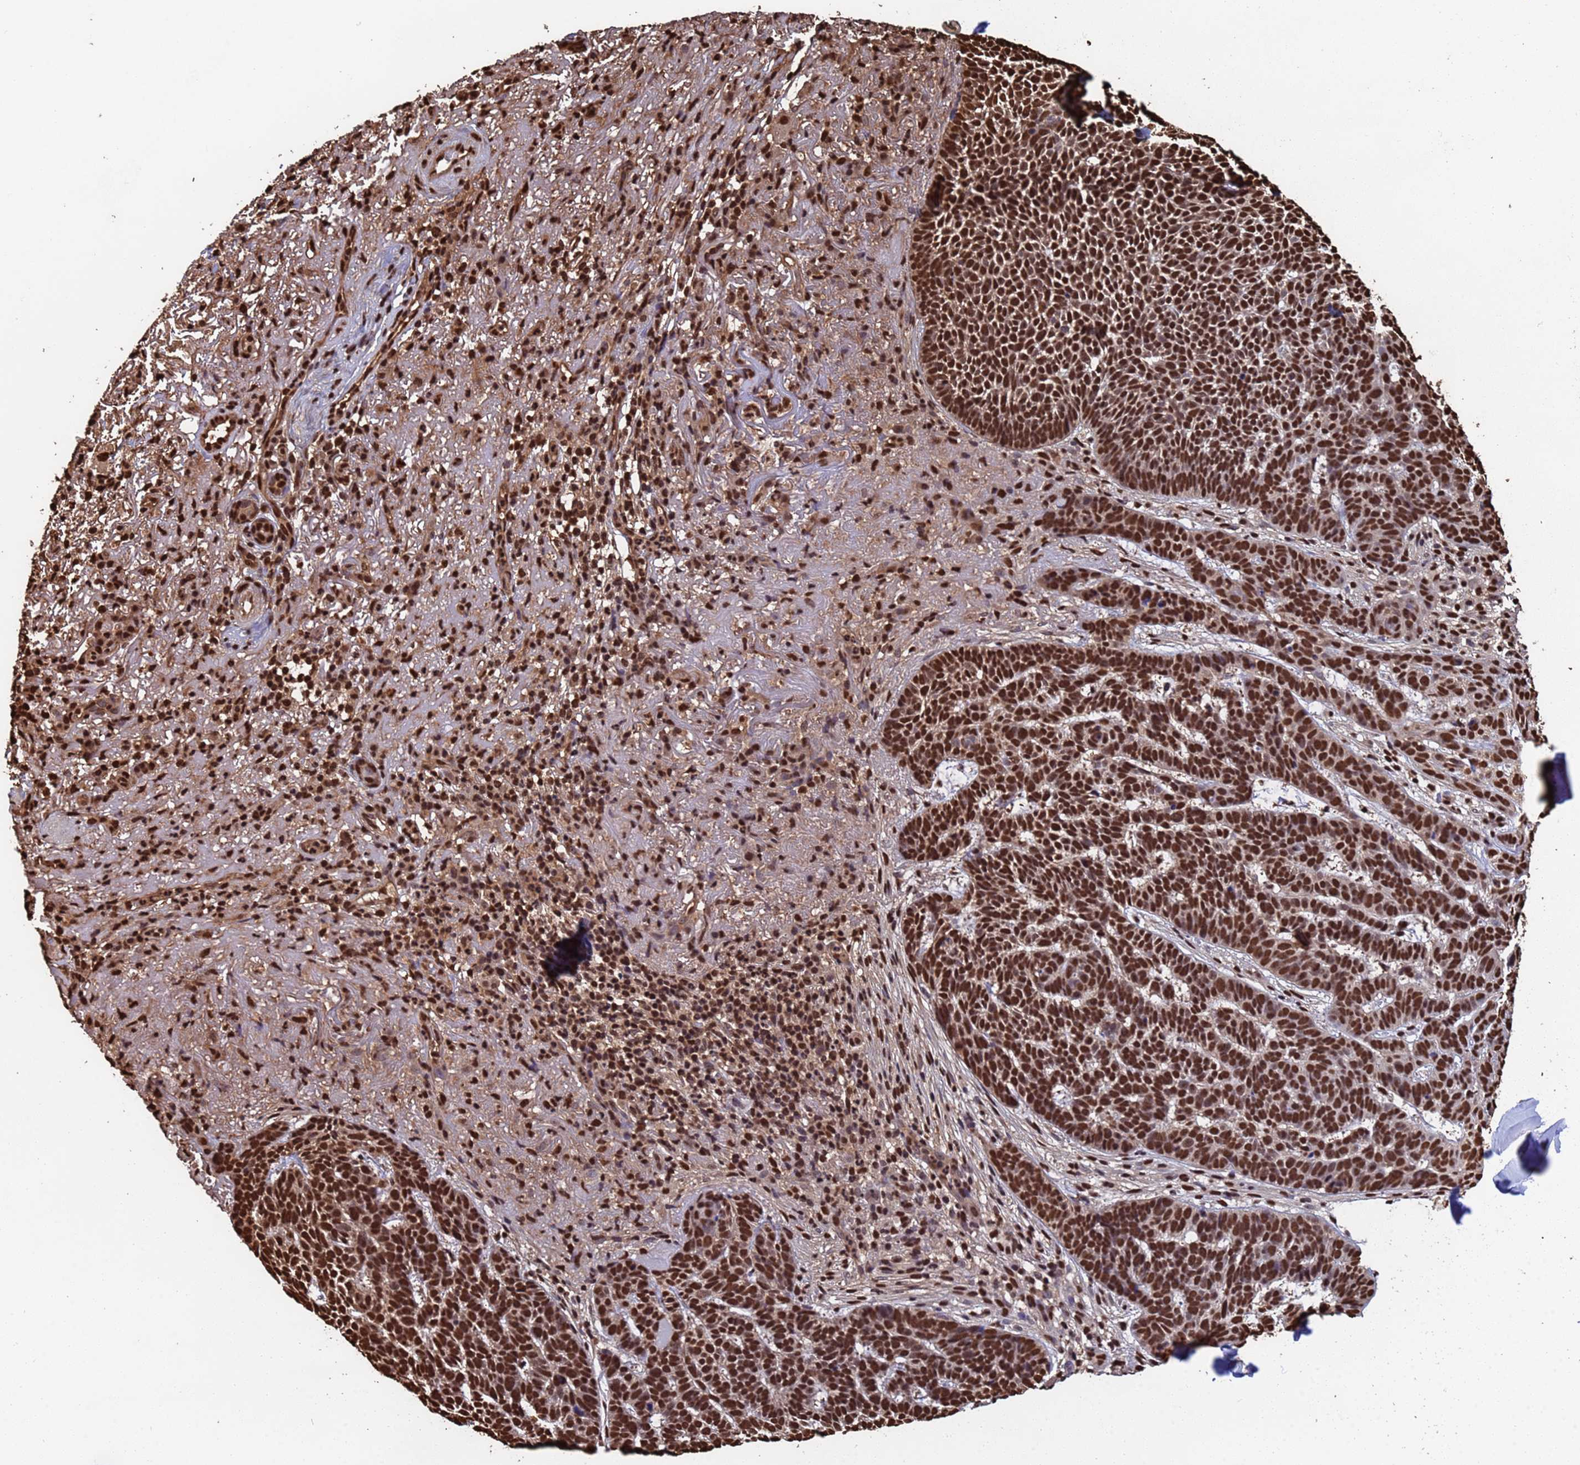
{"staining": {"intensity": "strong", "quantity": ">75%", "location": "nuclear"}, "tissue": "skin cancer", "cell_type": "Tumor cells", "image_type": "cancer", "snomed": [{"axis": "morphology", "description": "Basal cell carcinoma"}, {"axis": "topography", "description": "Skin"}], "caption": "Skin basal cell carcinoma stained with DAB IHC shows high levels of strong nuclear staining in about >75% of tumor cells. Using DAB (3,3'-diaminobenzidine) (brown) and hematoxylin (blue) stains, captured at high magnification using brightfield microscopy.", "gene": "SUMO4", "patient": {"sex": "female", "age": 78}}